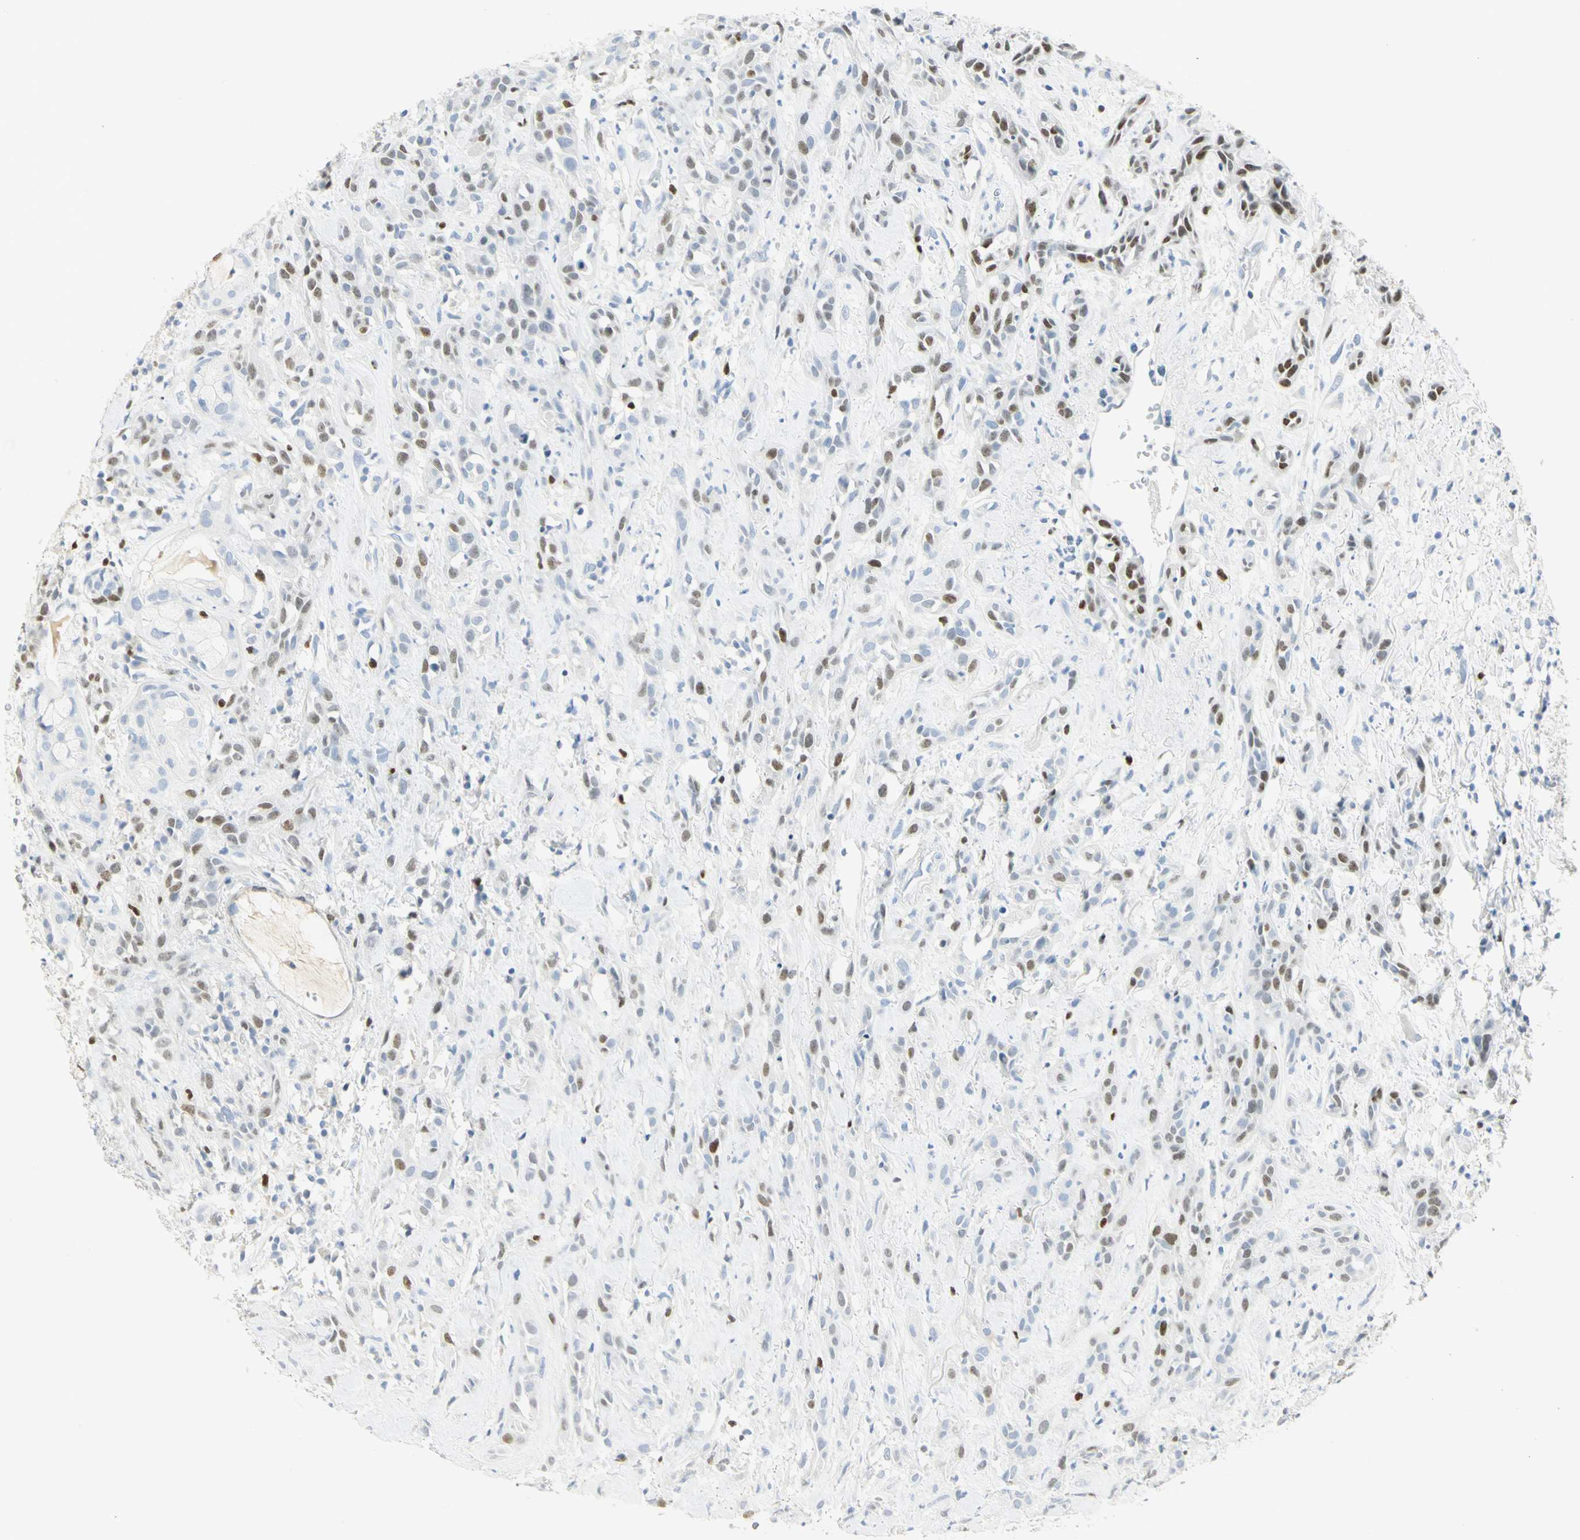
{"staining": {"intensity": "weak", "quantity": "25%-75%", "location": "nuclear"}, "tissue": "head and neck cancer", "cell_type": "Tumor cells", "image_type": "cancer", "snomed": [{"axis": "morphology", "description": "Squamous cell carcinoma, NOS"}, {"axis": "topography", "description": "Head-Neck"}], "caption": "A brown stain labels weak nuclear staining of a protein in human head and neck cancer tumor cells. The protein of interest is shown in brown color, while the nuclei are stained blue.", "gene": "HELLS", "patient": {"sex": "male", "age": 62}}